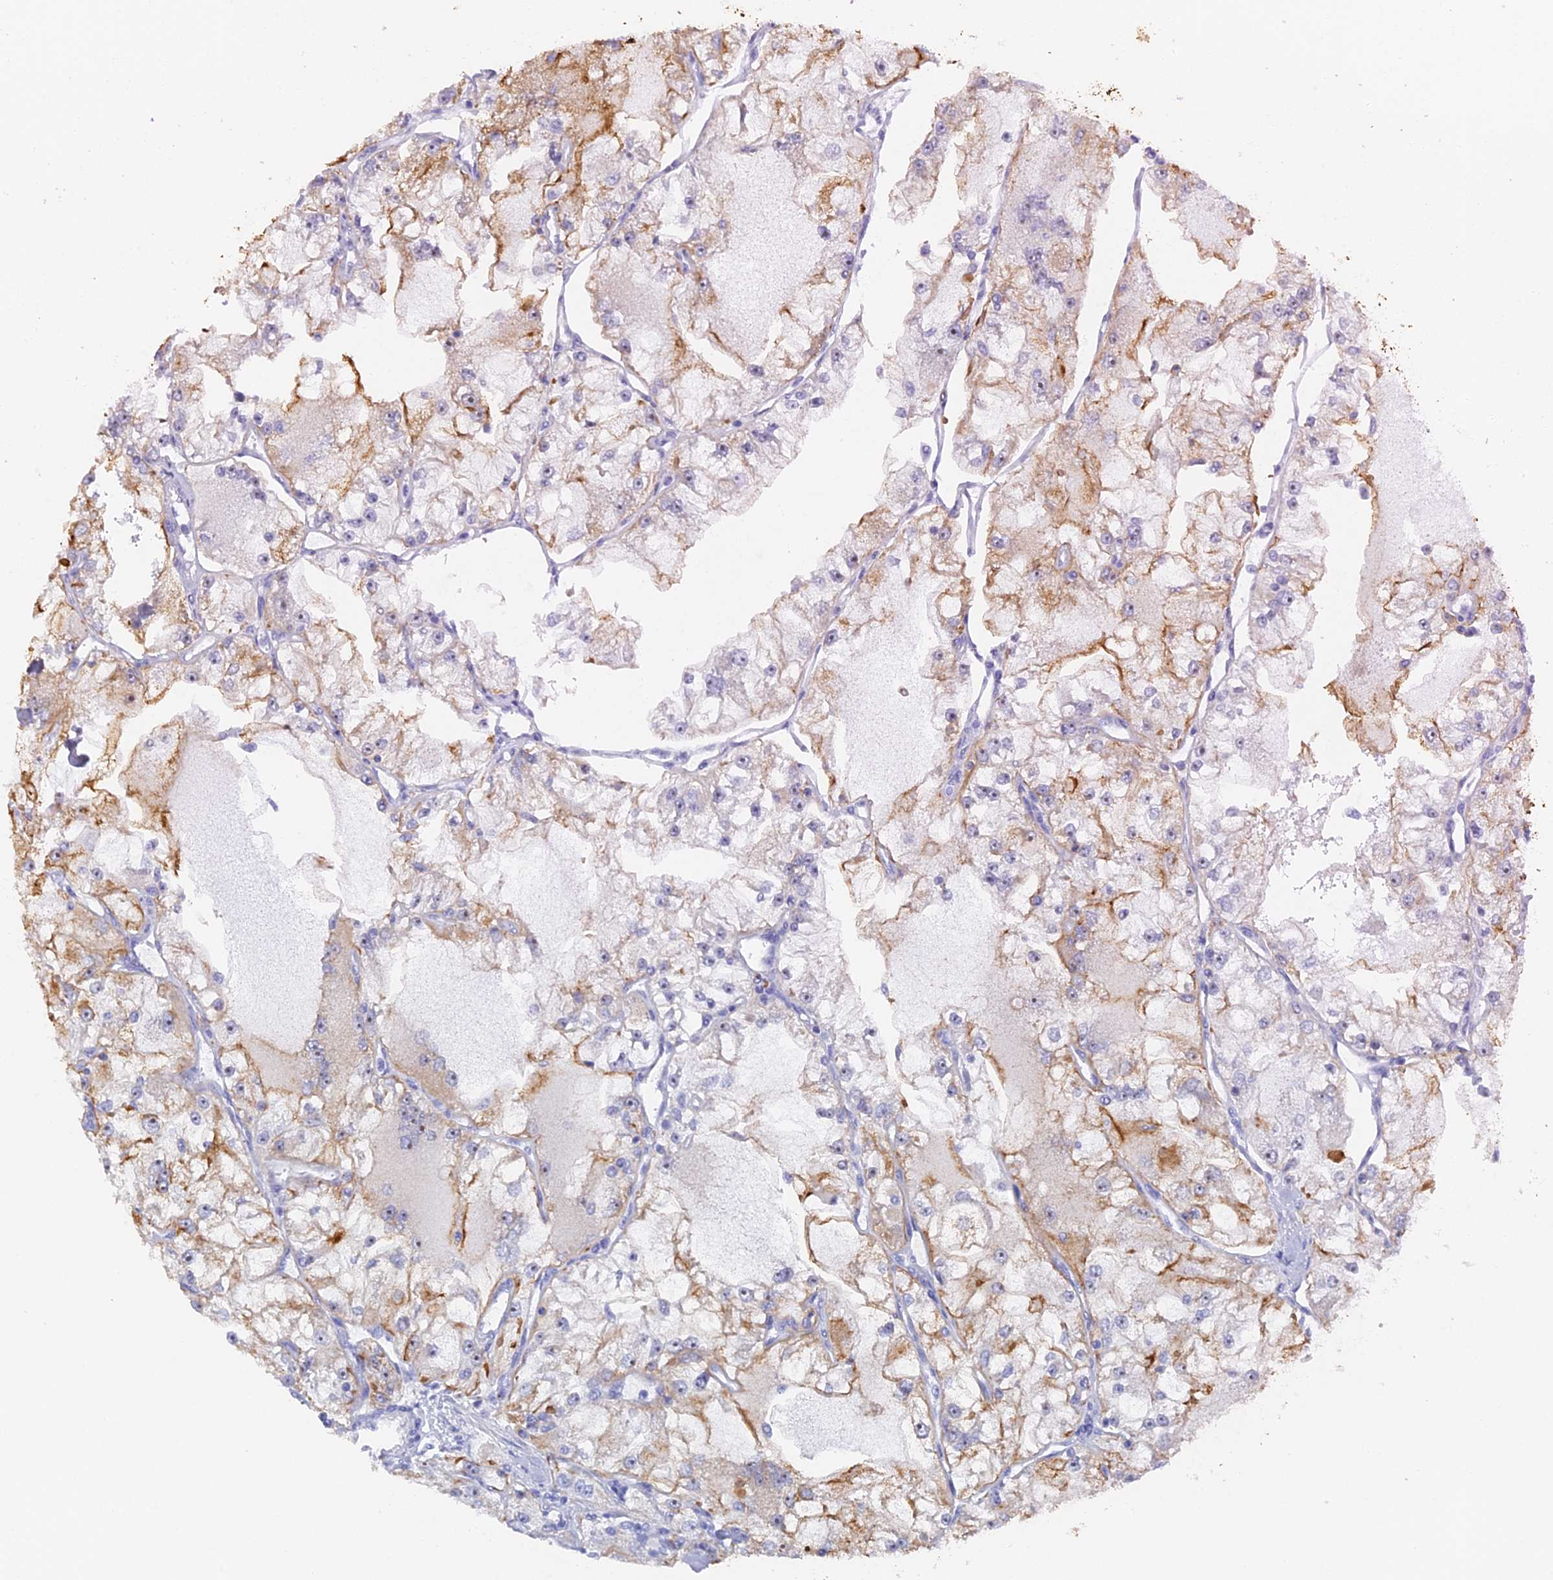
{"staining": {"intensity": "moderate", "quantity": "<25%", "location": "cytoplasmic/membranous"}, "tissue": "renal cancer", "cell_type": "Tumor cells", "image_type": "cancer", "snomed": [{"axis": "morphology", "description": "Adenocarcinoma, NOS"}, {"axis": "topography", "description": "Kidney"}], "caption": "The micrograph exhibits immunohistochemical staining of renal cancer (adenocarcinoma). There is moderate cytoplasmic/membranous staining is appreciated in approximately <25% of tumor cells.", "gene": "SRFBP1", "patient": {"sex": "female", "age": 72}}